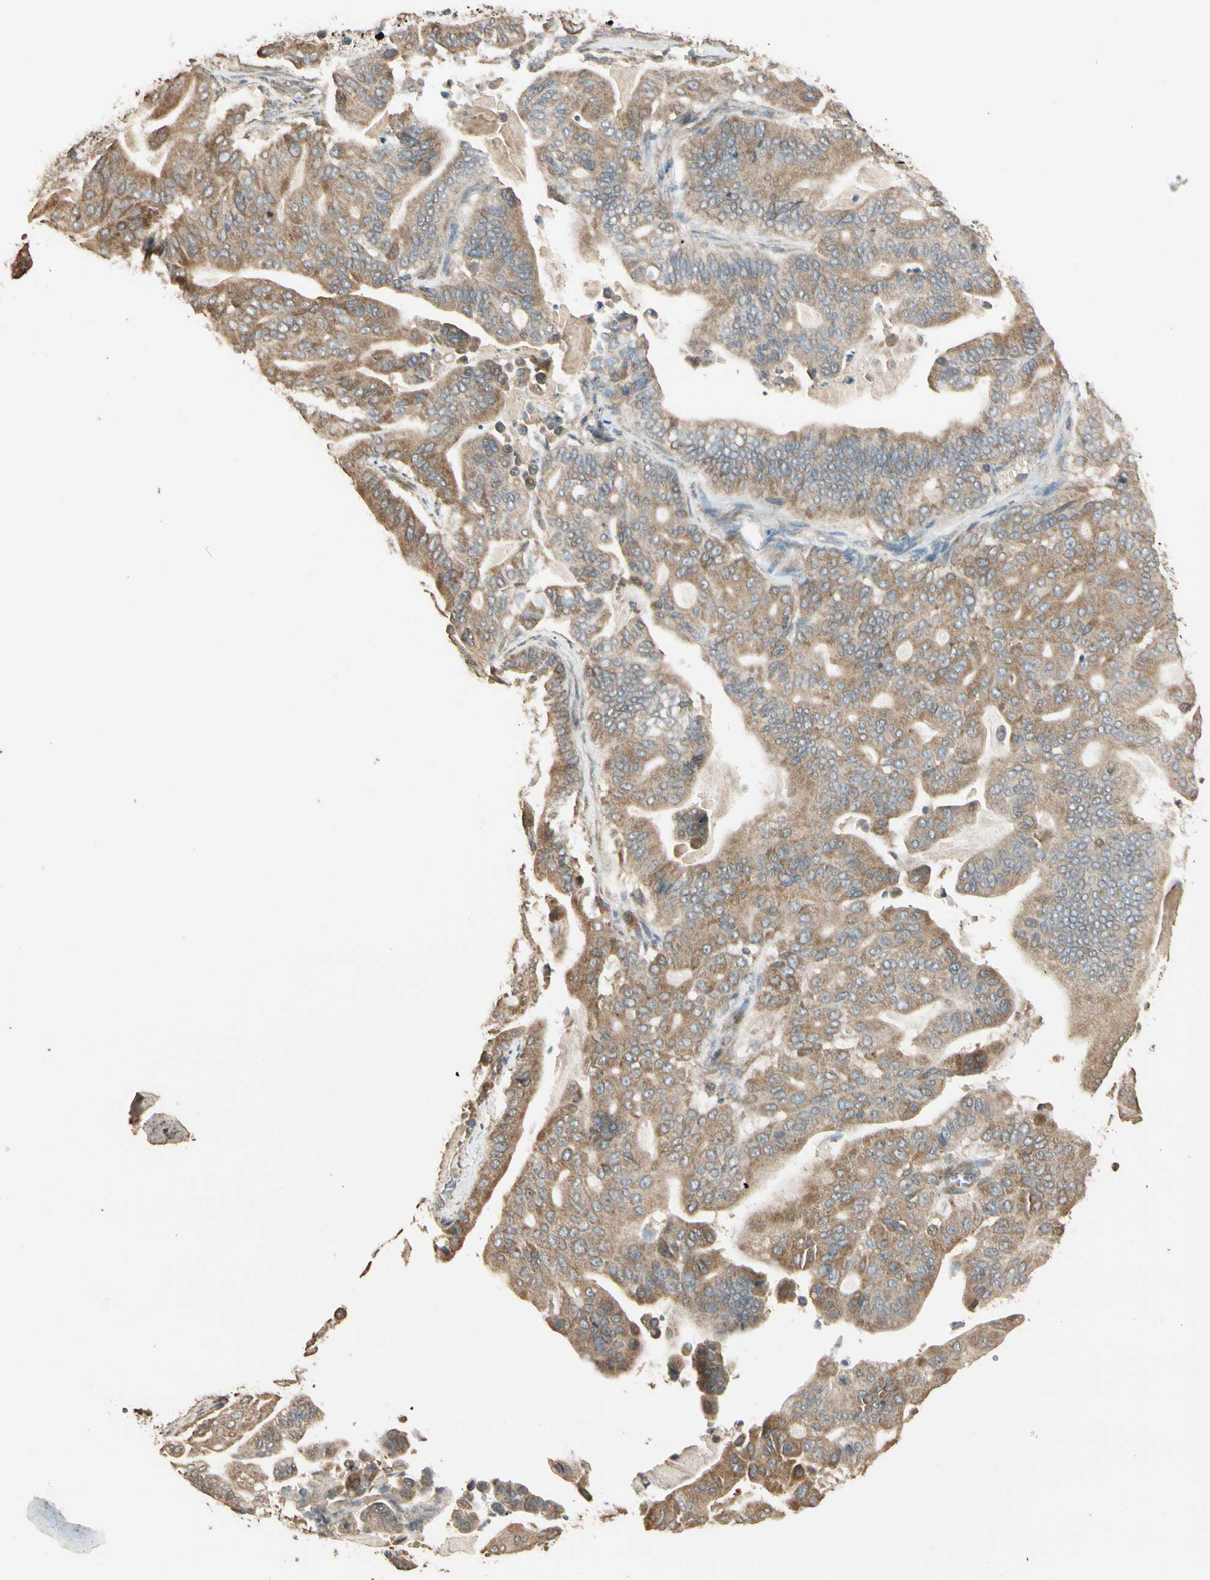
{"staining": {"intensity": "moderate", "quantity": ">75%", "location": "cytoplasmic/membranous"}, "tissue": "pancreatic cancer", "cell_type": "Tumor cells", "image_type": "cancer", "snomed": [{"axis": "morphology", "description": "Adenocarcinoma, NOS"}, {"axis": "topography", "description": "Pancreas"}], "caption": "Tumor cells demonstrate moderate cytoplasmic/membranous expression in about >75% of cells in adenocarcinoma (pancreatic).", "gene": "STX18", "patient": {"sex": "male", "age": 63}}